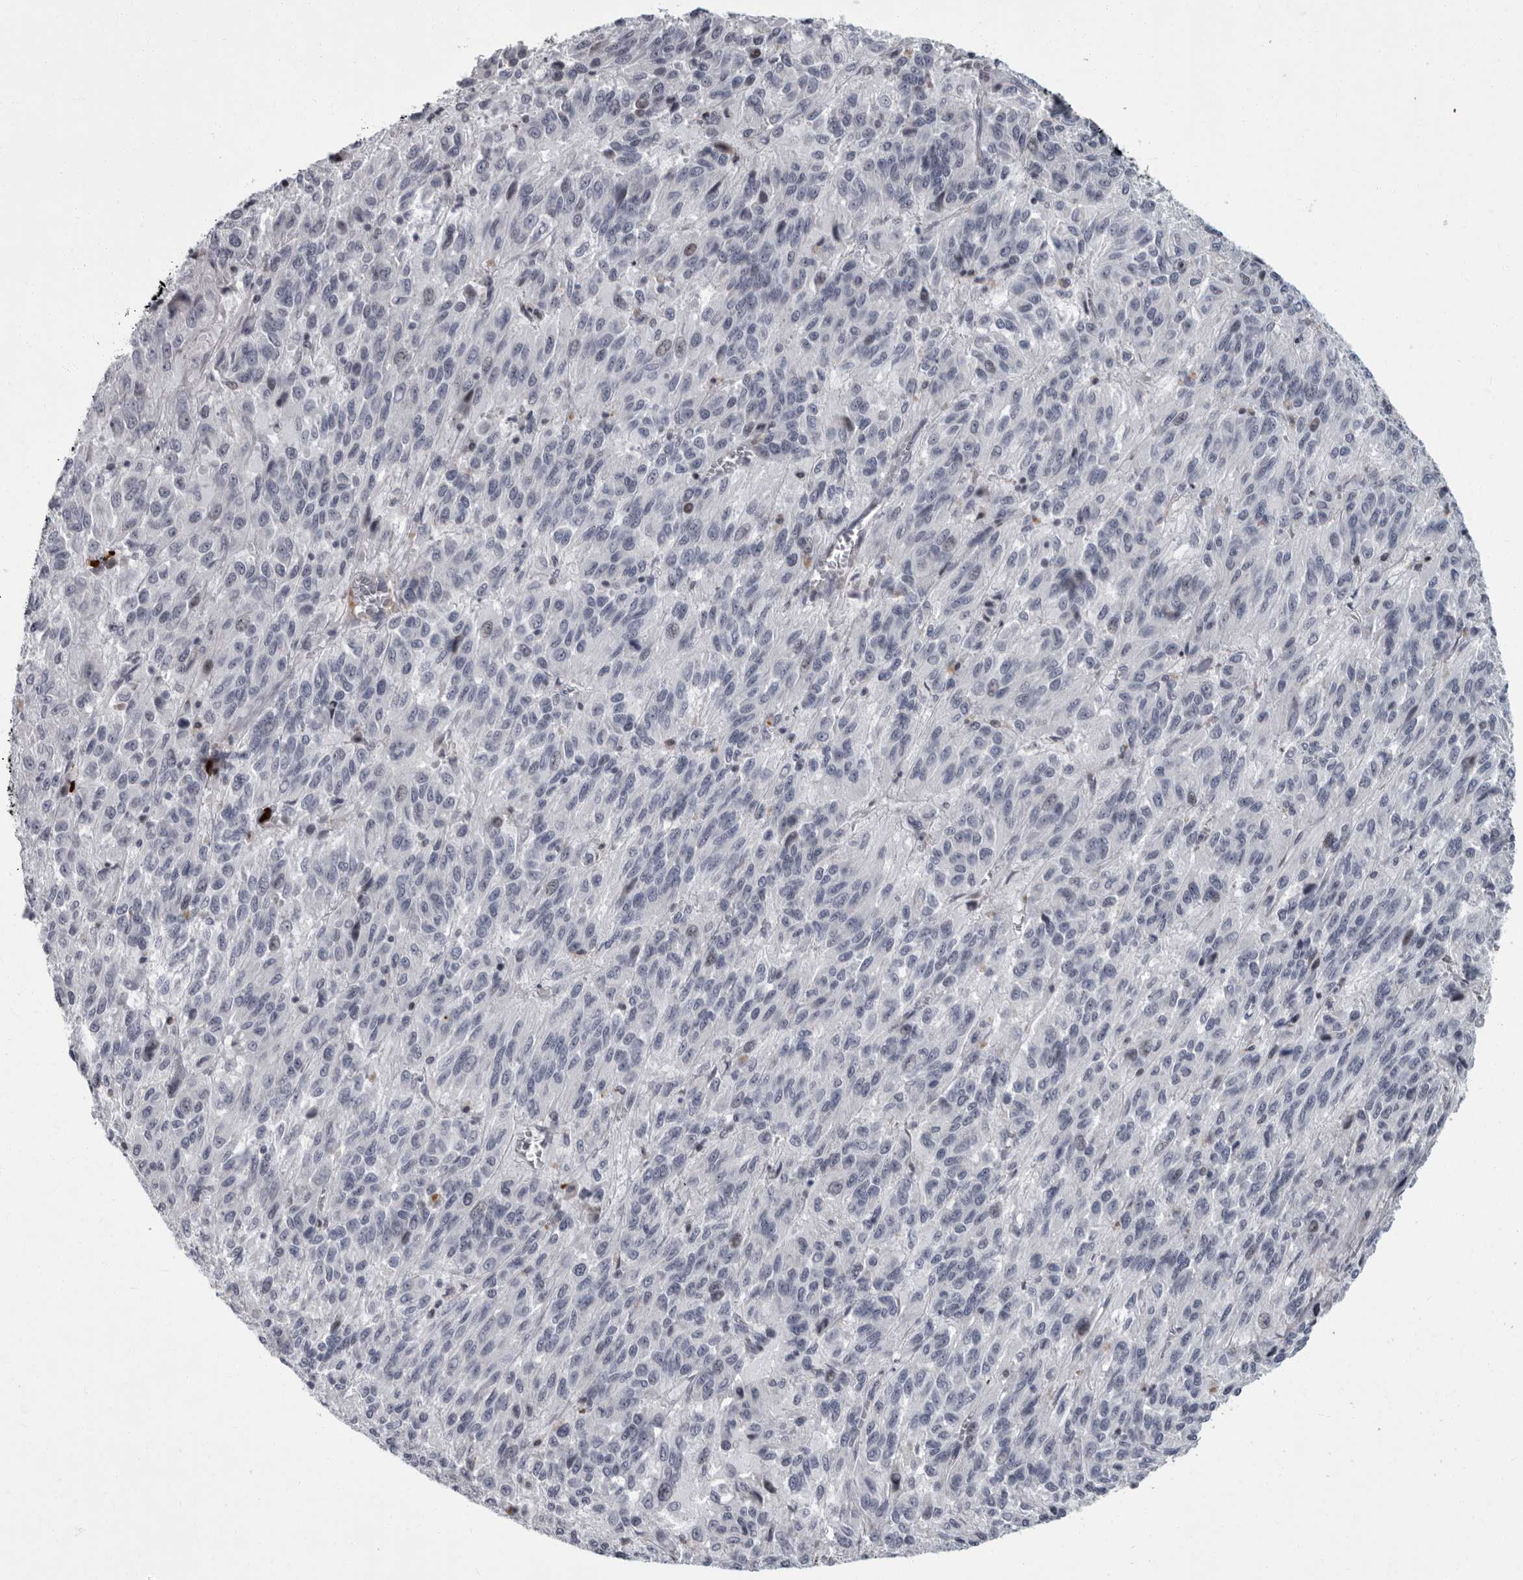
{"staining": {"intensity": "negative", "quantity": "none", "location": "none"}, "tissue": "melanoma", "cell_type": "Tumor cells", "image_type": "cancer", "snomed": [{"axis": "morphology", "description": "Malignant melanoma, Metastatic site"}, {"axis": "topography", "description": "Lung"}], "caption": "Tumor cells show no significant staining in melanoma.", "gene": "SLC25A39", "patient": {"sex": "male", "age": 64}}